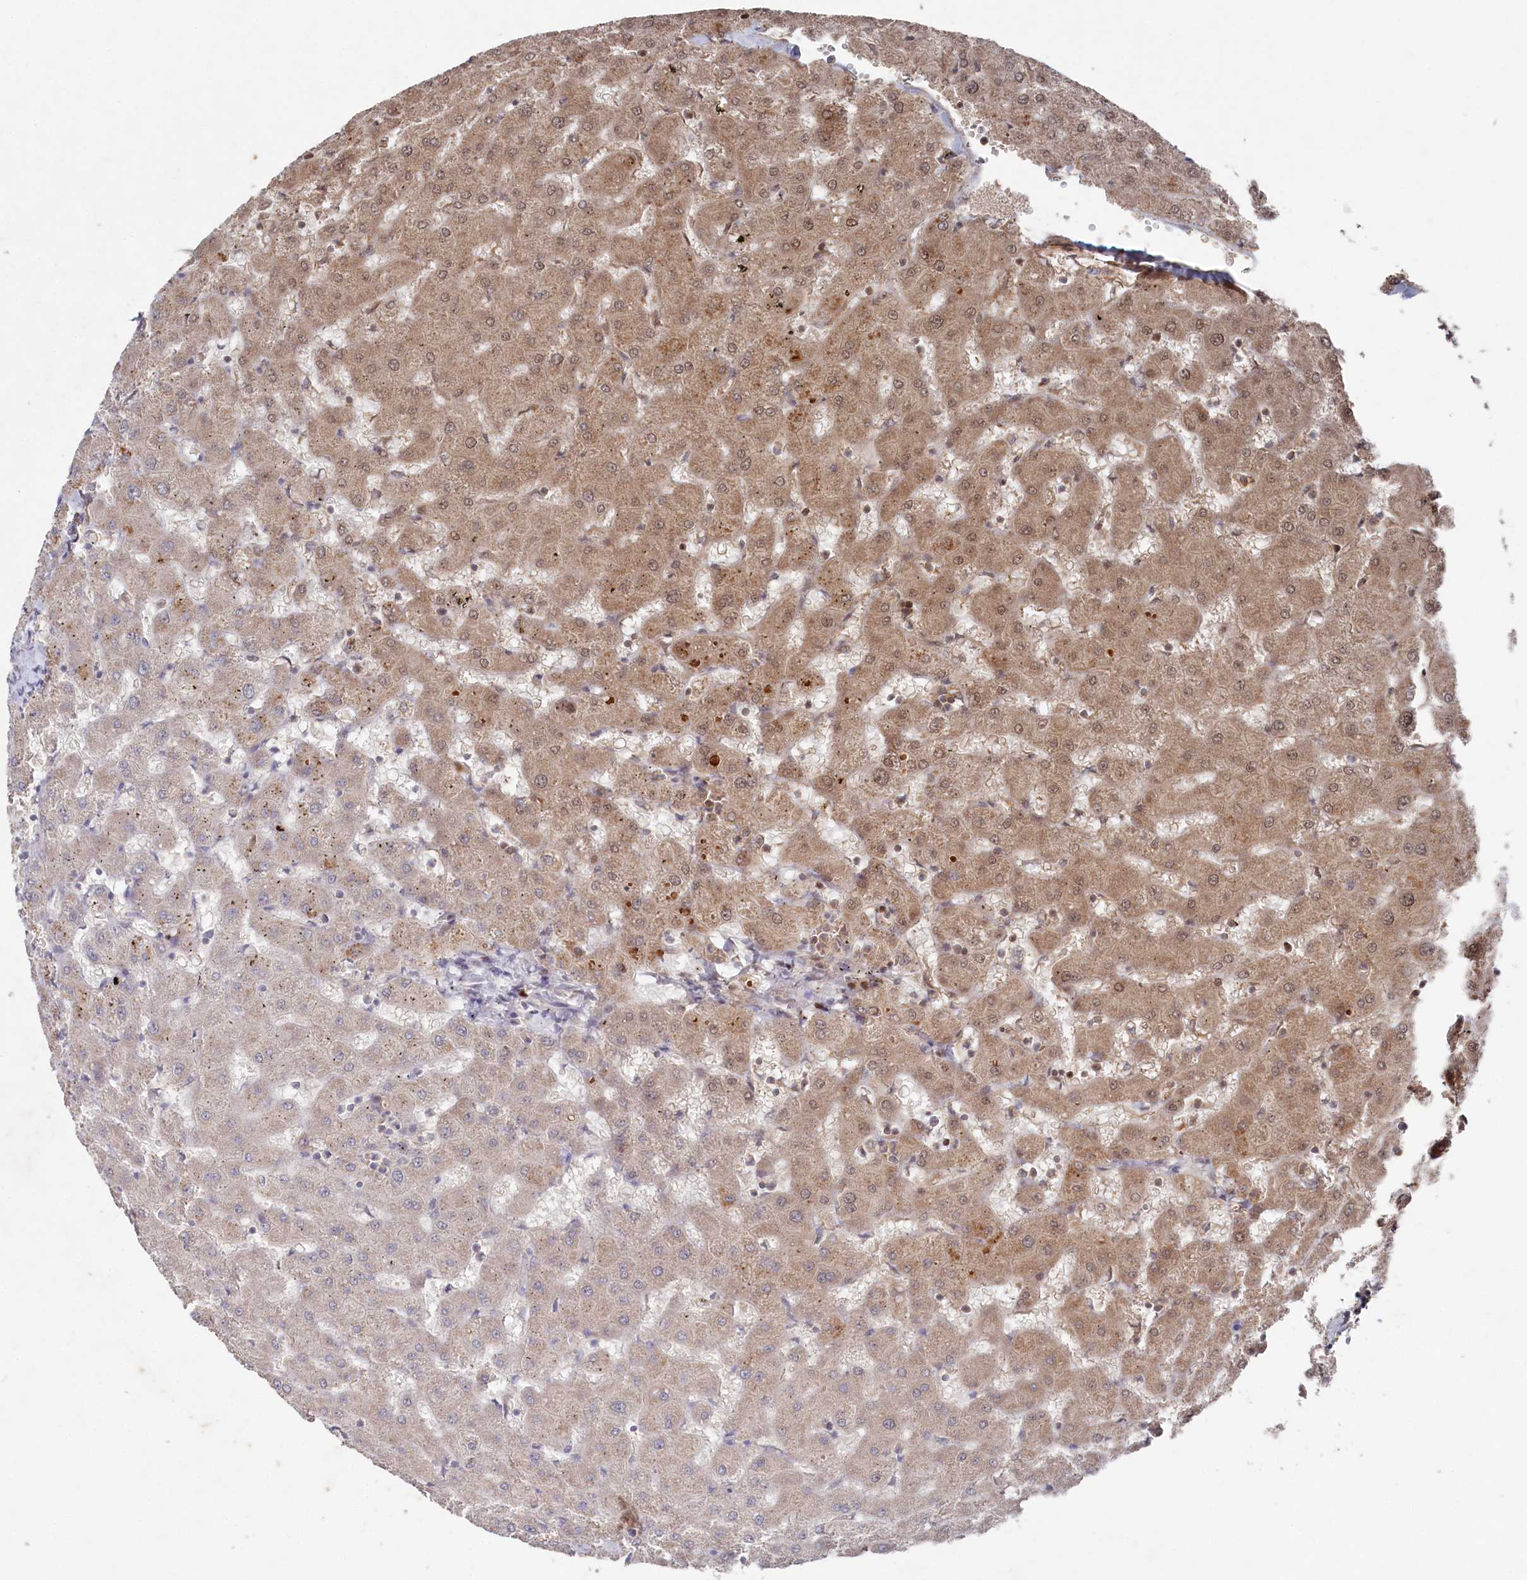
{"staining": {"intensity": "weak", "quantity": "25%-75%", "location": "cytoplasmic/membranous"}, "tissue": "liver", "cell_type": "Cholangiocytes", "image_type": "normal", "snomed": [{"axis": "morphology", "description": "Normal tissue, NOS"}, {"axis": "topography", "description": "Liver"}], "caption": "Normal liver exhibits weak cytoplasmic/membranous expression in about 25%-75% of cholangiocytes, visualized by immunohistochemistry. (DAB IHC, brown staining for protein, blue staining for nuclei).", "gene": "BORCS7", "patient": {"sex": "female", "age": 63}}